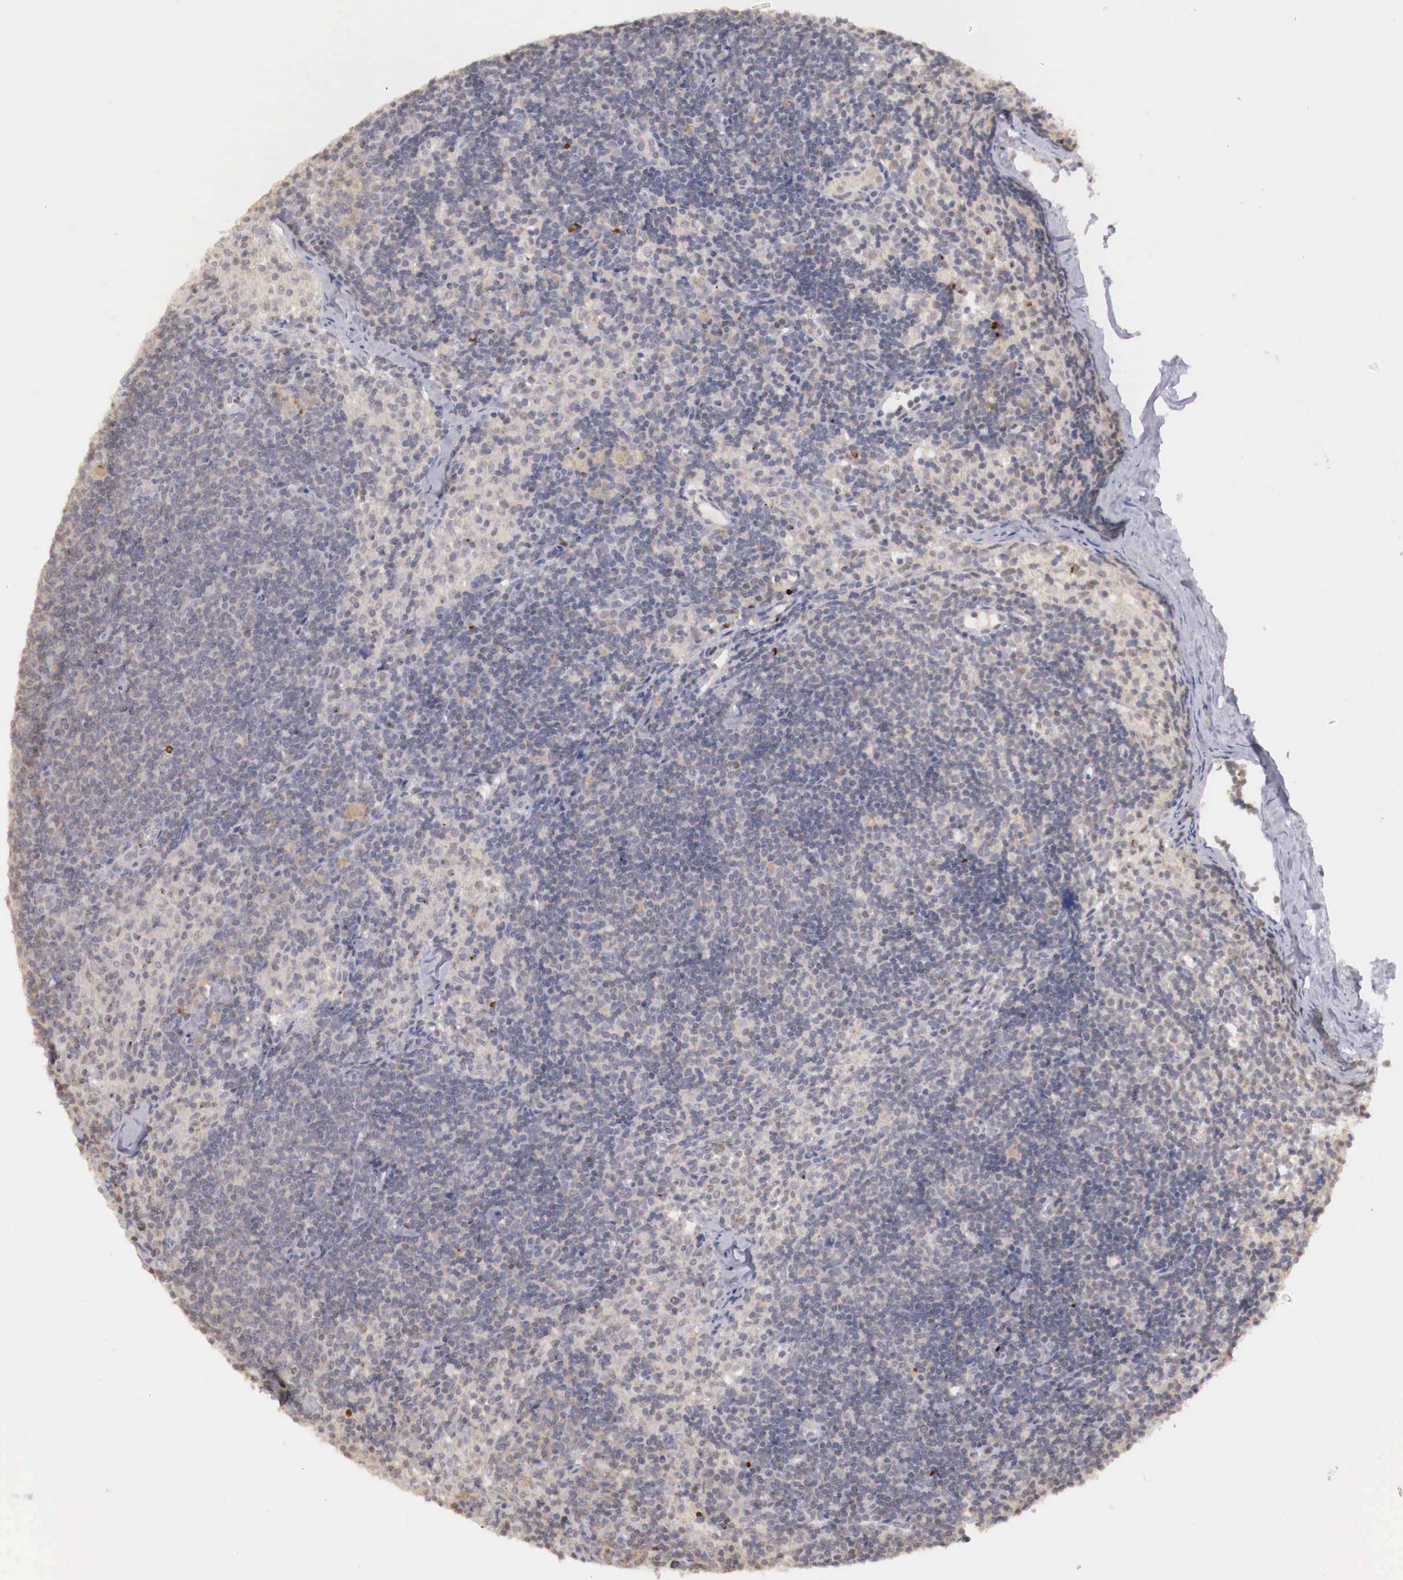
{"staining": {"intensity": "negative", "quantity": "none", "location": "none"}, "tissue": "lymph node", "cell_type": "Germinal center cells", "image_type": "normal", "snomed": [{"axis": "morphology", "description": "Normal tissue, NOS"}, {"axis": "topography", "description": "Lymph node"}], "caption": "Immunohistochemical staining of benign human lymph node demonstrates no significant positivity in germinal center cells. (IHC, brightfield microscopy, high magnification).", "gene": "TBC1D9", "patient": {"sex": "female", "age": 35}}